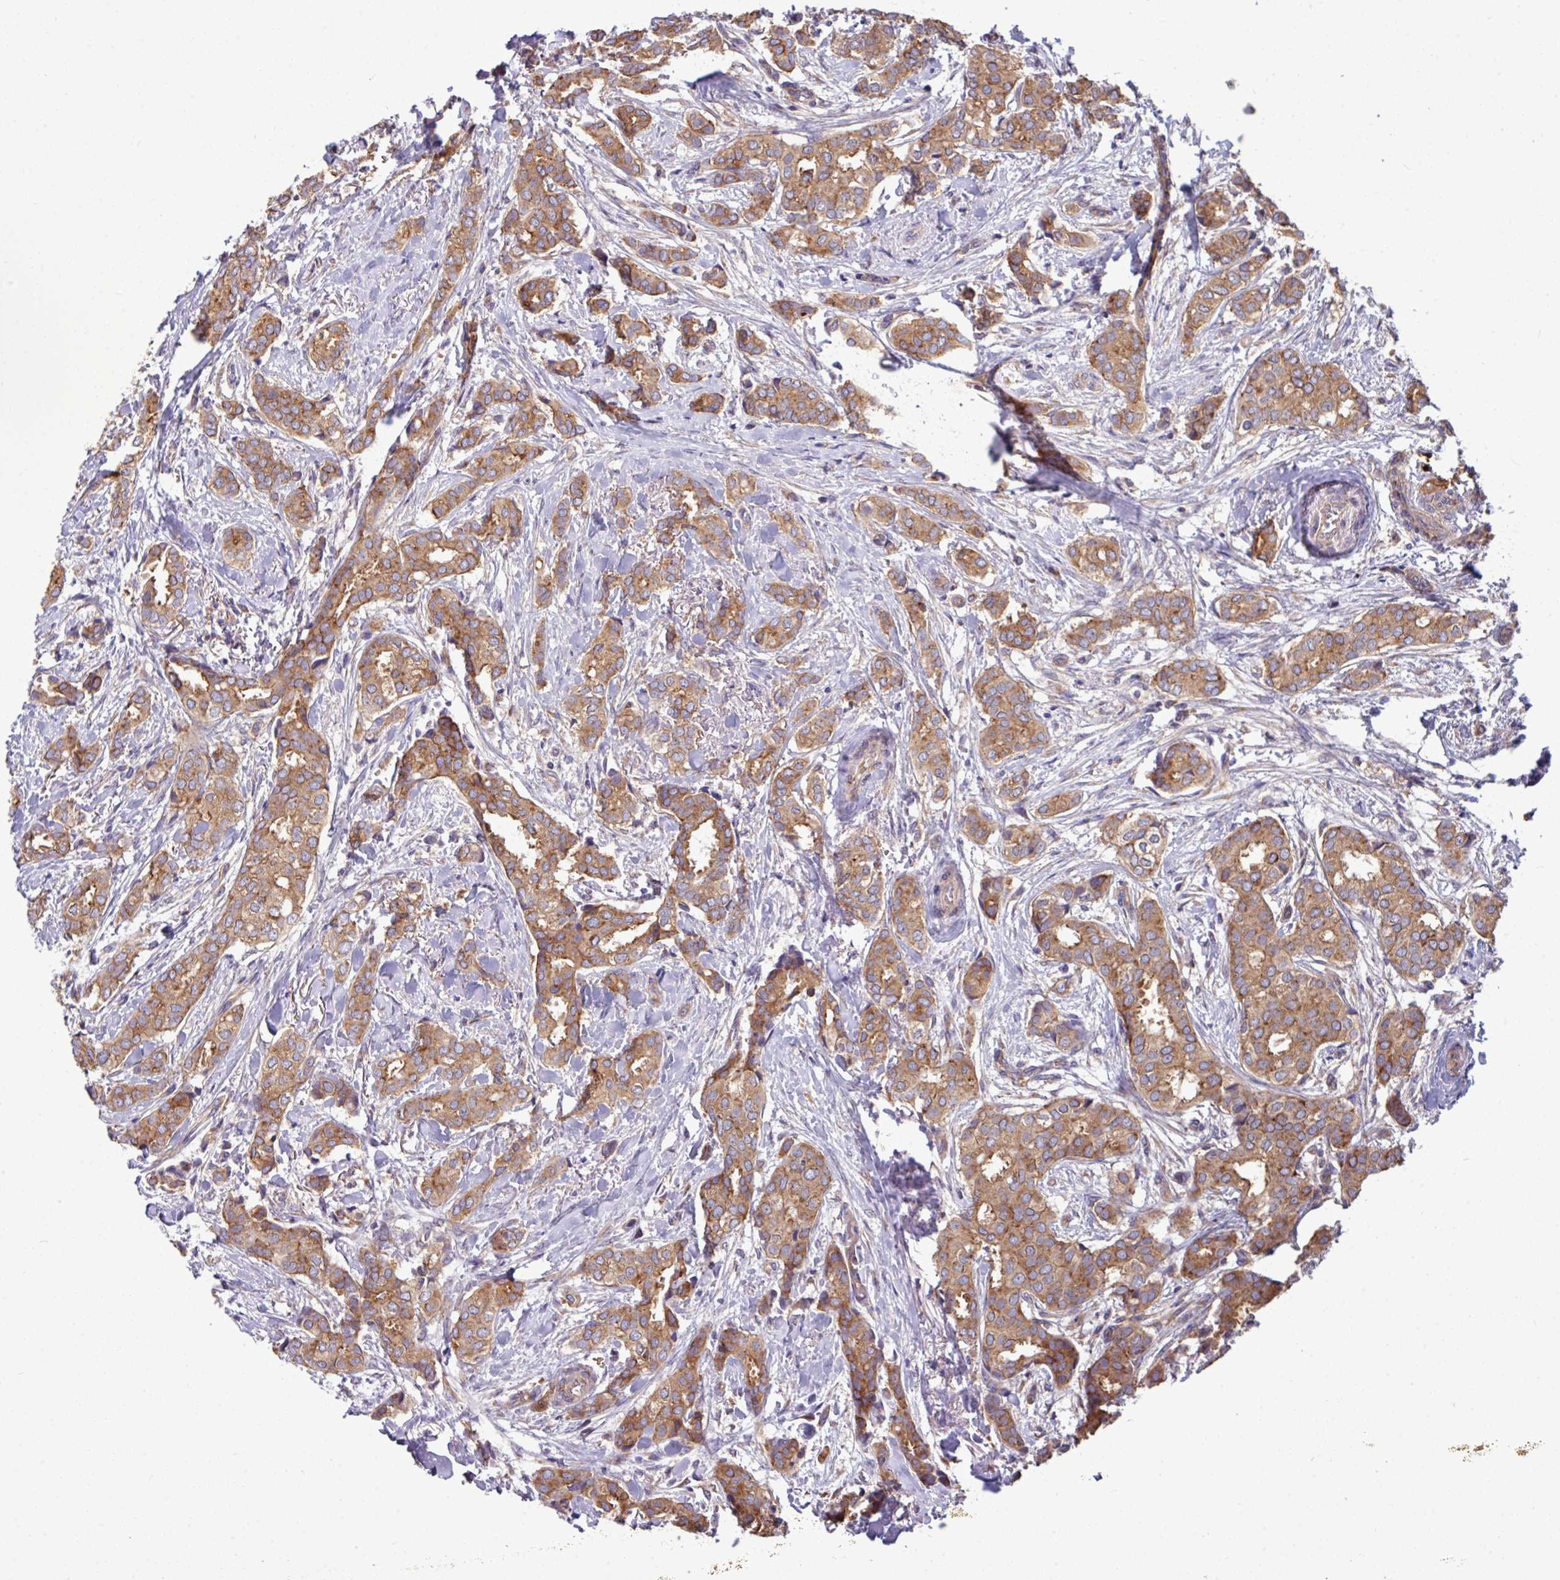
{"staining": {"intensity": "moderate", "quantity": ">75%", "location": "cytoplasmic/membranous"}, "tissue": "breast cancer", "cell_type": "Tumor cells", "image_type": "cancer", "snomed": [{"axis": "morphology", "description": "Duct carcinoma"}, {"axis": "topography", "description": "Breast"}], "caption": "About >75% of tumor cells in breast cancer display moderate cytoplasmic/membranous protein positivity as visualized by brown immunohistochemical staining.", "gene": "LSM12", "patient": {"sex": "female", "age": 73}}